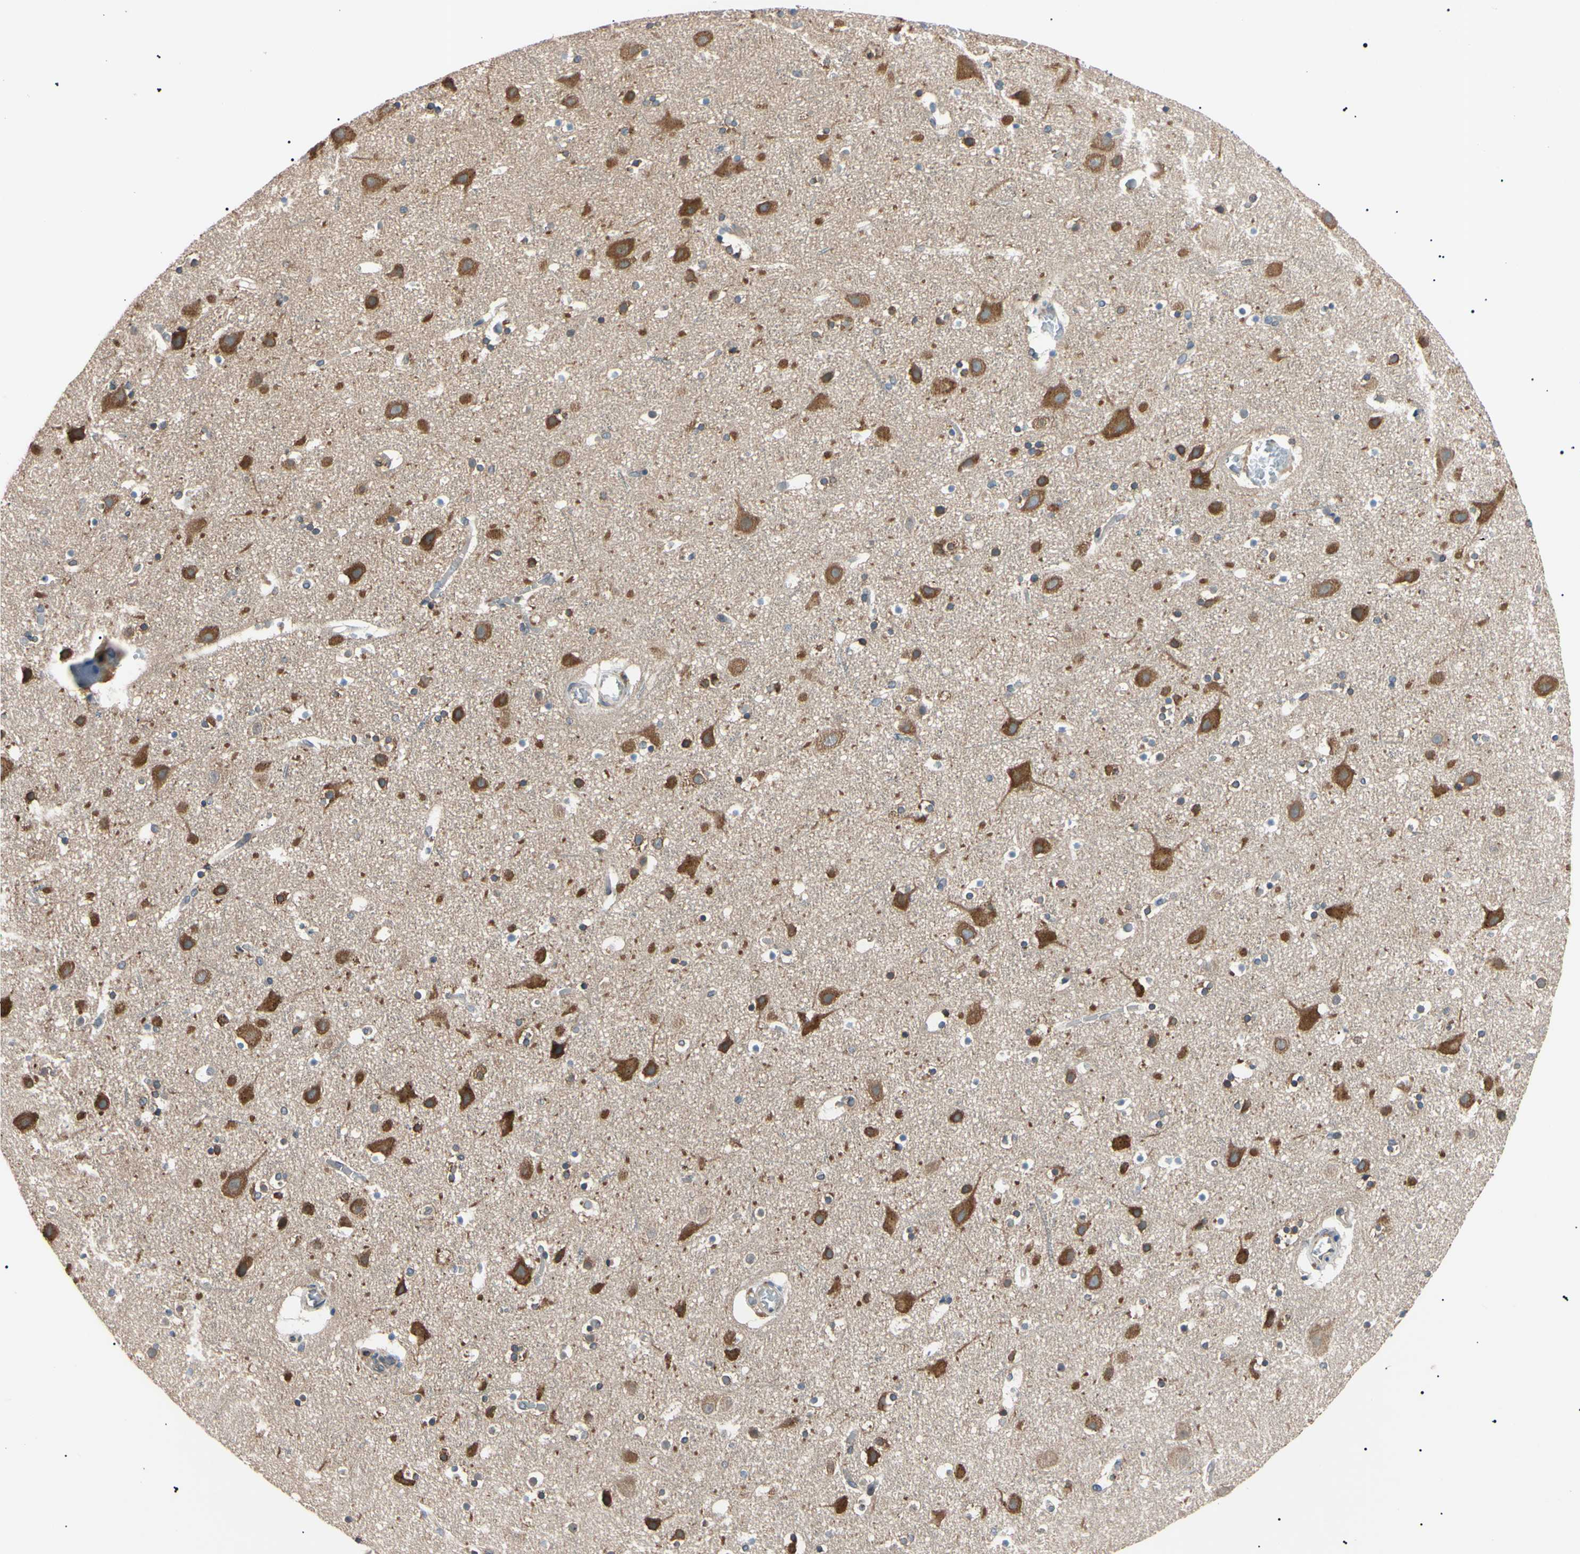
{"staining": {"intensity": "weak", "quantity": ">75%", "location": "cytoplasmic/membranous"}, "tissue": "cerebral cortex", "cell_type": "Endothelial cells", "image_type": "normal", "snomed": [{"axis": "morphology", "description": "Normal tissue, NOS"}, {"axis": "topography", "description": "Cerebral cortex"}], "caption": "DAB (3,3'-diaminobenzidine) immunohistochemical staining of normal human cerebral cortex demonstrates weak cytoplasmic/membranous protein expression in approximately >75% of endothelial cells.", "gene": "VAPA", "patient": {"sex": "male", "age": 45}}